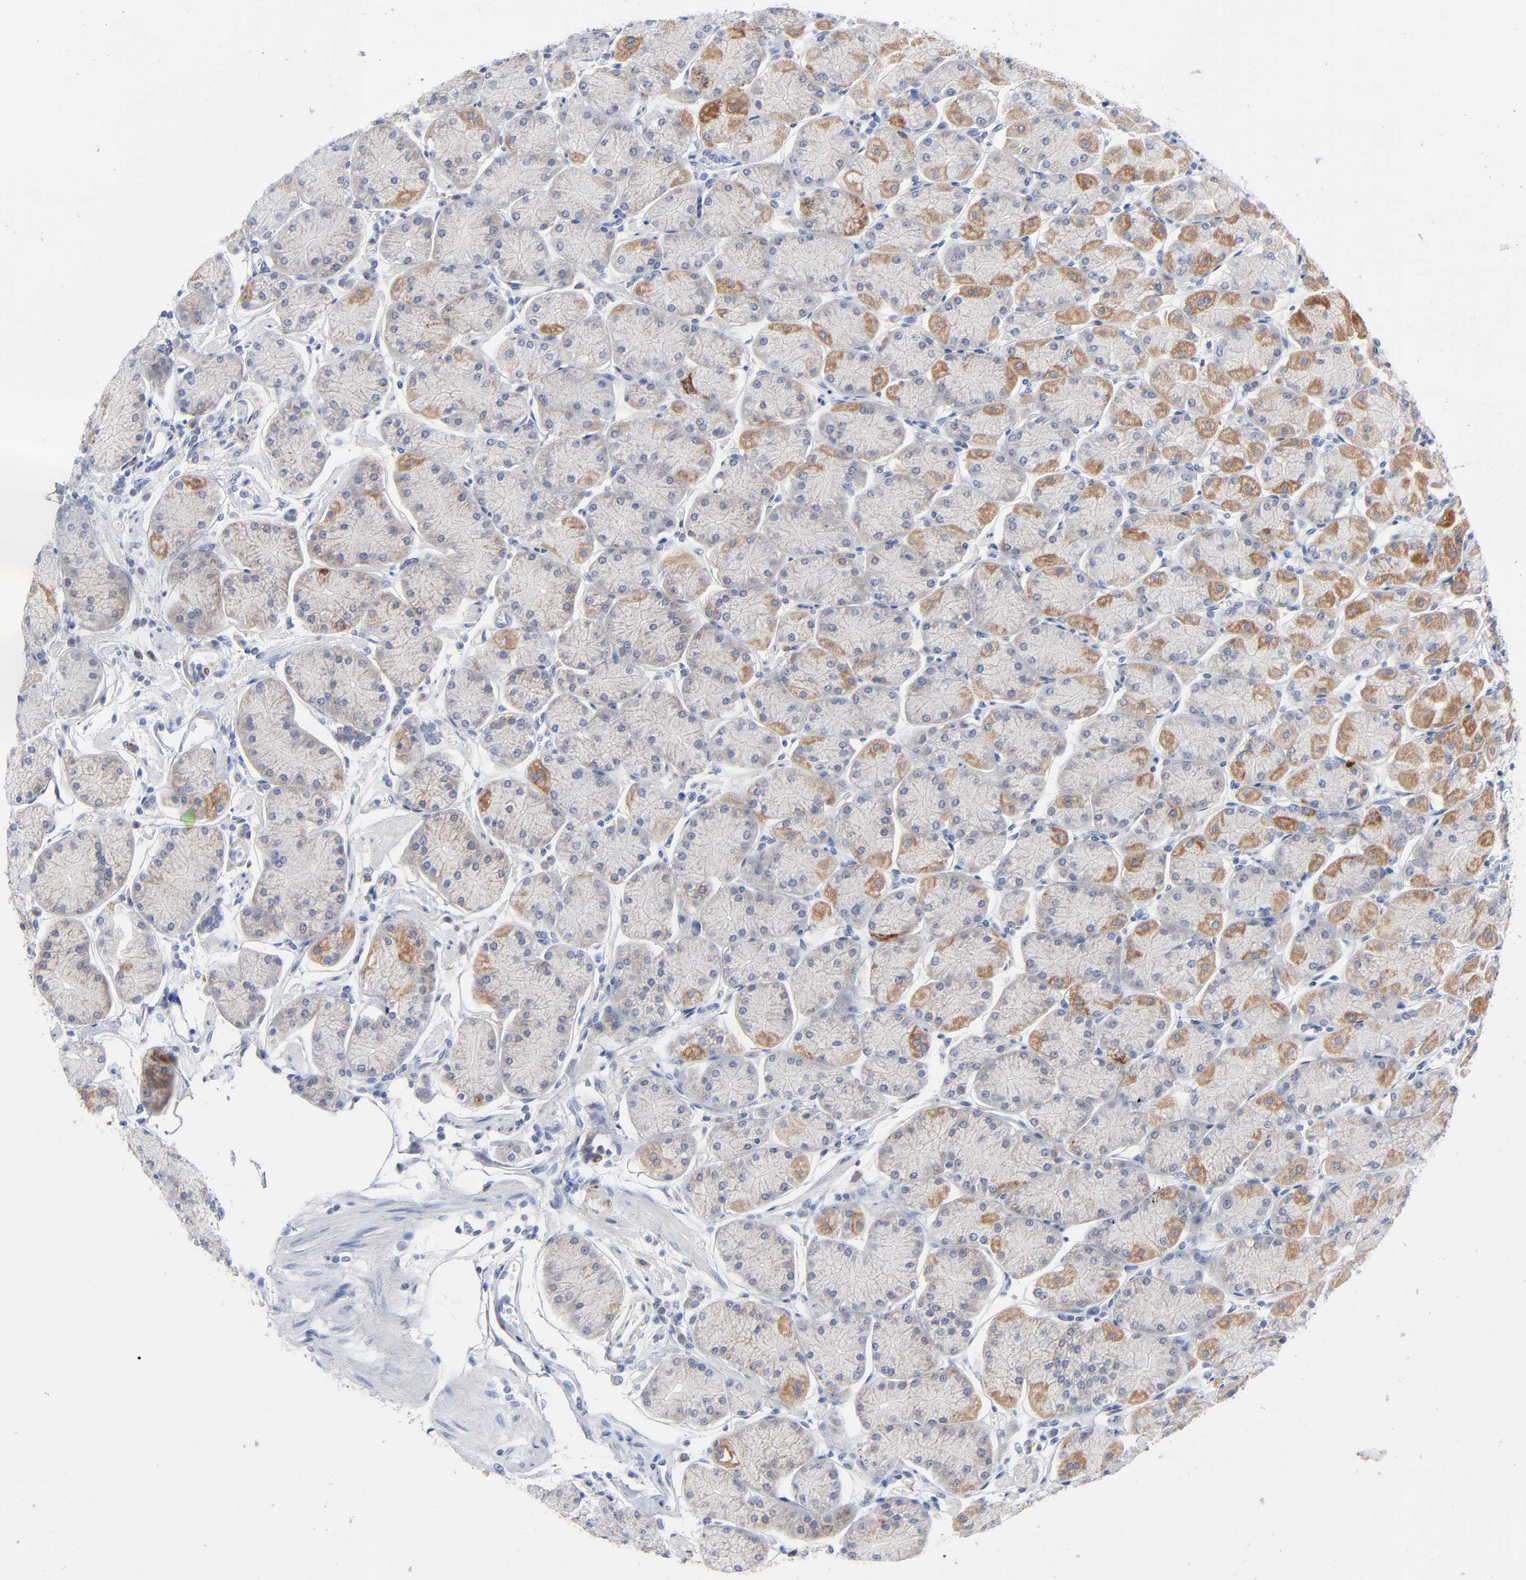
{"staining": {"intensity": "weak", "quantity": "<25%", "location": "cytoplasmic/membranous"}, "tissue": "stomach", "cell_type": "Glandular cells", "image_type": "normal", "snomed": [{"axis": "morphology", "description": "Normal tissue, NOS"}, {"axis": "topography", "description": "Stomach, upper"}, {"axis": "topography", "description": "Stomach"}], "caption": "An image of human stomach is negative for staining in glandular cells. (Brightfield microscopy of DAB IHC at high magnification).", "gene": "CHCHD10", "patient": {"sex": "male", "age": 76}}